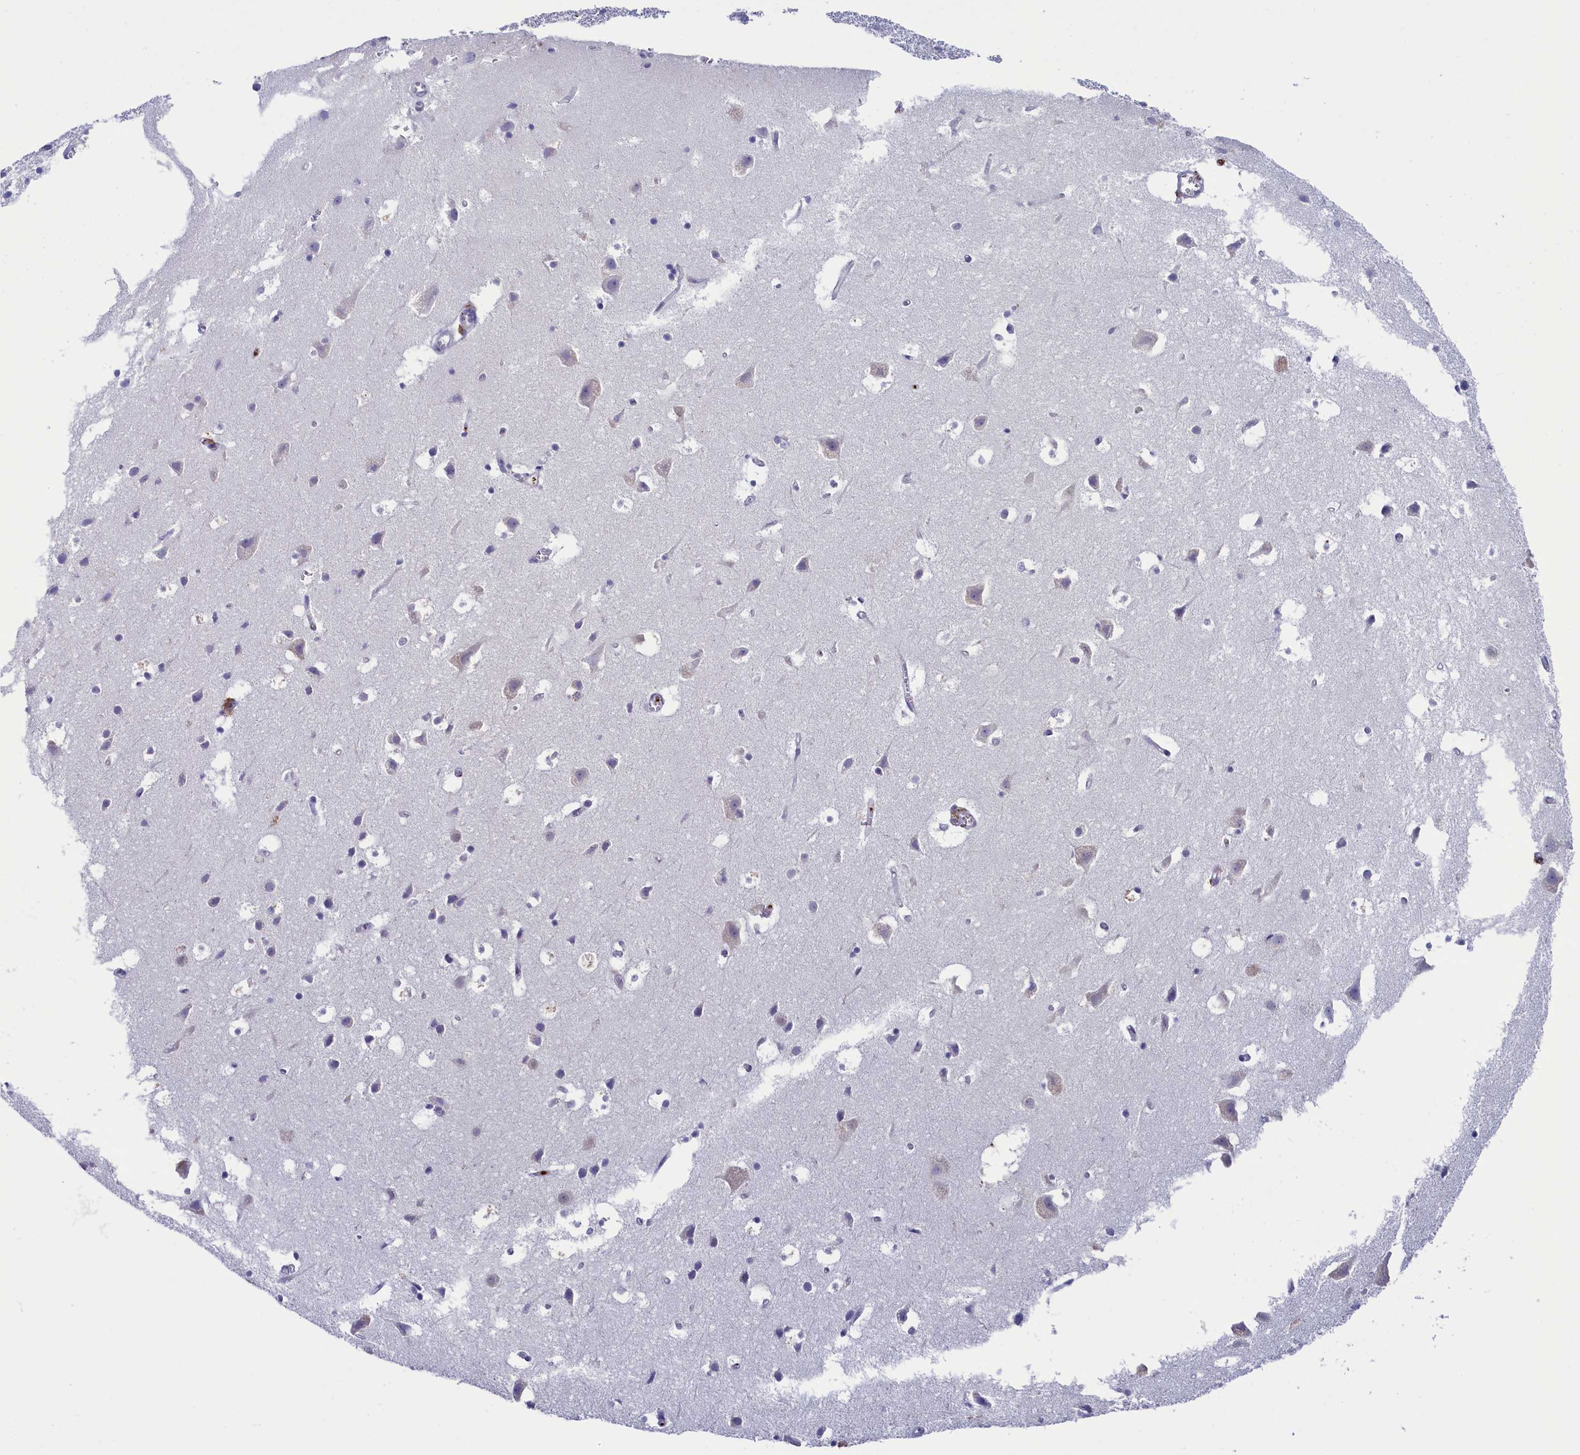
{"staining": {"intensity": "negative", "quantity": "none", "location": "none"}, "tissue": "cerebral cortex", "cell_type": "Endothelial cells", "image_type": "normal", "snomed": [{"axis": "morphology", "description": "Normal tissue, NOS"}, {"axis": "topography", "description": "Cerebral cortex"}], "caption": "Immunohistochemistry micrograph of unremarkable cerebral cortex: human cerebral cortex stained with DAB (3,3'-diaminobenzidine) exhibits no significant protein positivity in endothelial cells. (Stains: DAB (3,3'-diaminobenzidine) immunohistochemistry (IHC) with hematoxylin counter stain, Microscopy: brightfield microscopy at high magnification).", "gene": "AIFM2", "patient": {"sex": "male", "age": 54}}